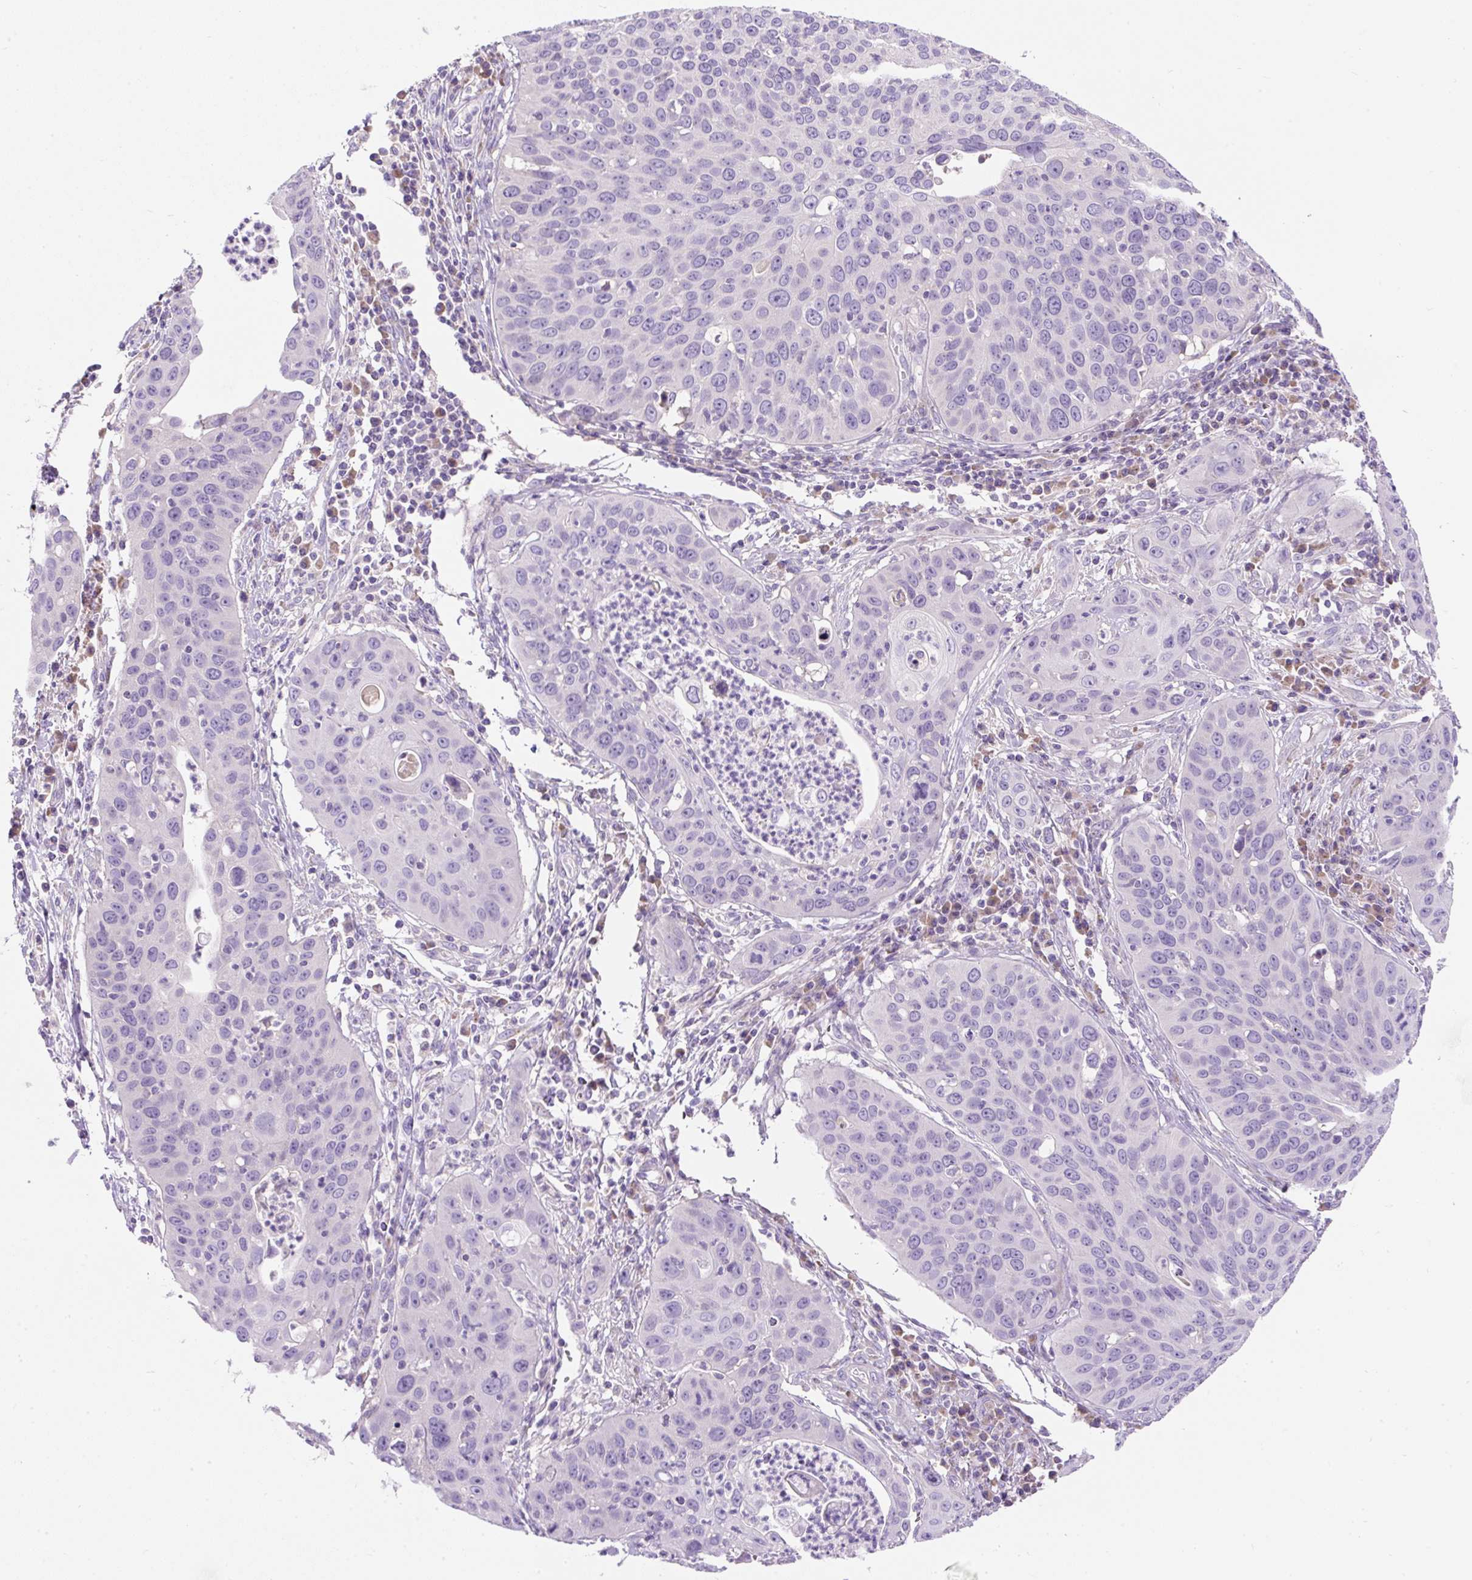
{"staining": {"intensity": "negative", "quantity": "none", "location": "none"}, "tissue": "cervical cancer", "cell_type": "Tumor cells", "image_type": "cancer", "snomed": [{"axis": "morphology", "description": "Squamous cell carcinoma, NOS"}, {"axis": "topography", "description": "Cervix"}], "caption": "Immunohistochemistry (IHC) histopathology image of human cervical squamous cell carcinoma stained for a protein (brown), which exhibits no staining in tumor cells.", "gene": "SUSD5", "patient": {"sex": "female", "age": 36}}